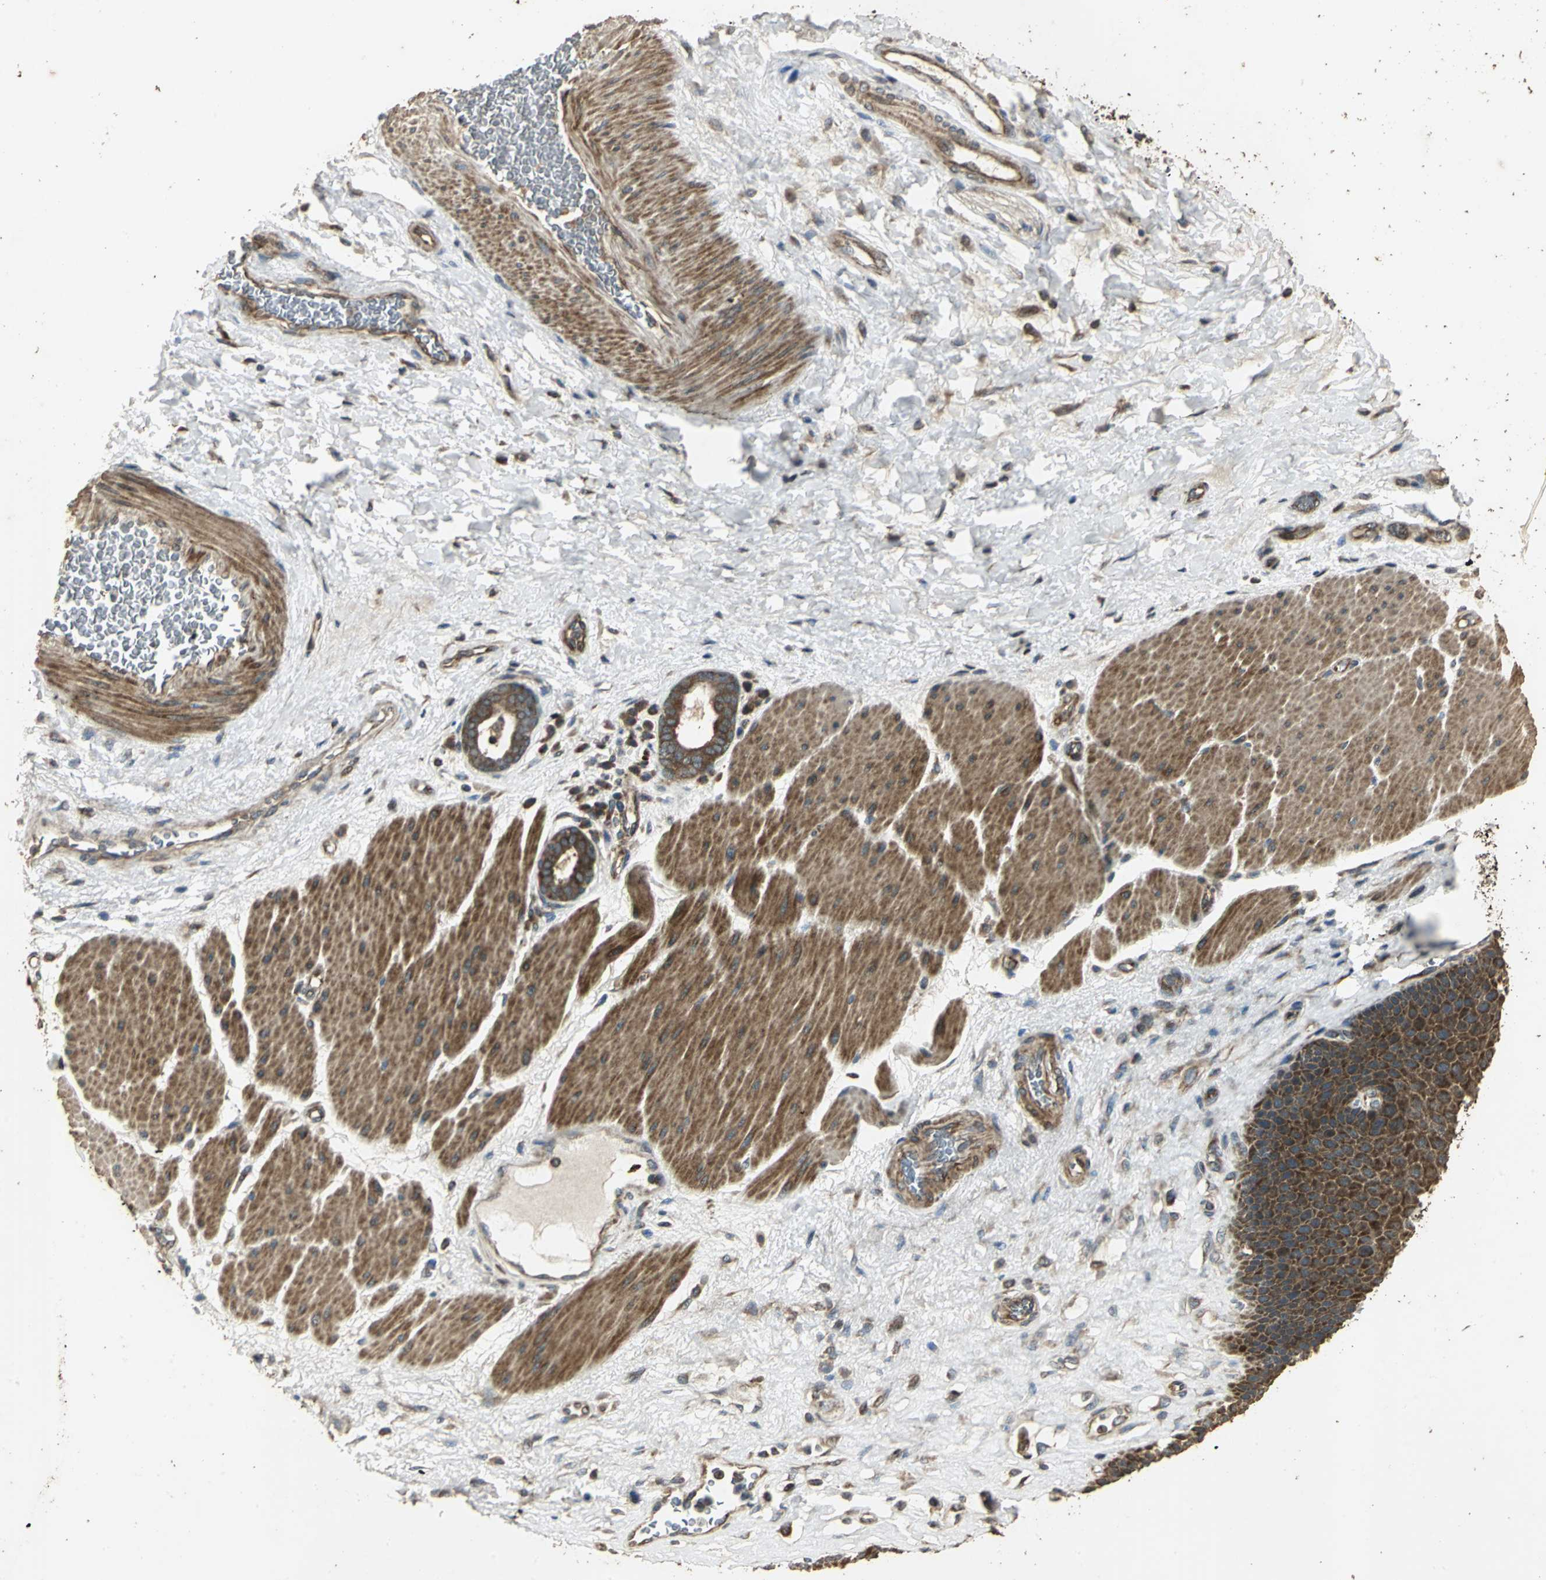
{"staining": {"intensity": "strong", "quantity": ">75%", "location": "cytoplasmic/membranous"}, "tissue": "esophagus", "cell_type": "Squamous epithelial cells", "image_type": "normal", "snomed": [{"axis": "morphology", "description": "Normal tissue, NOS"}, {"axis": "topography", "description": "Esophagus"}], "caption": "Squamous epithelial cells show high levels of strong cytoplasmic/membranous staining in approximately >75% of cells in unremarkable esophagus. (IHC, brightfield microscopy, high magnification).", "gene": "KANK1", "patient": {"sex": "female", "age": 72}}